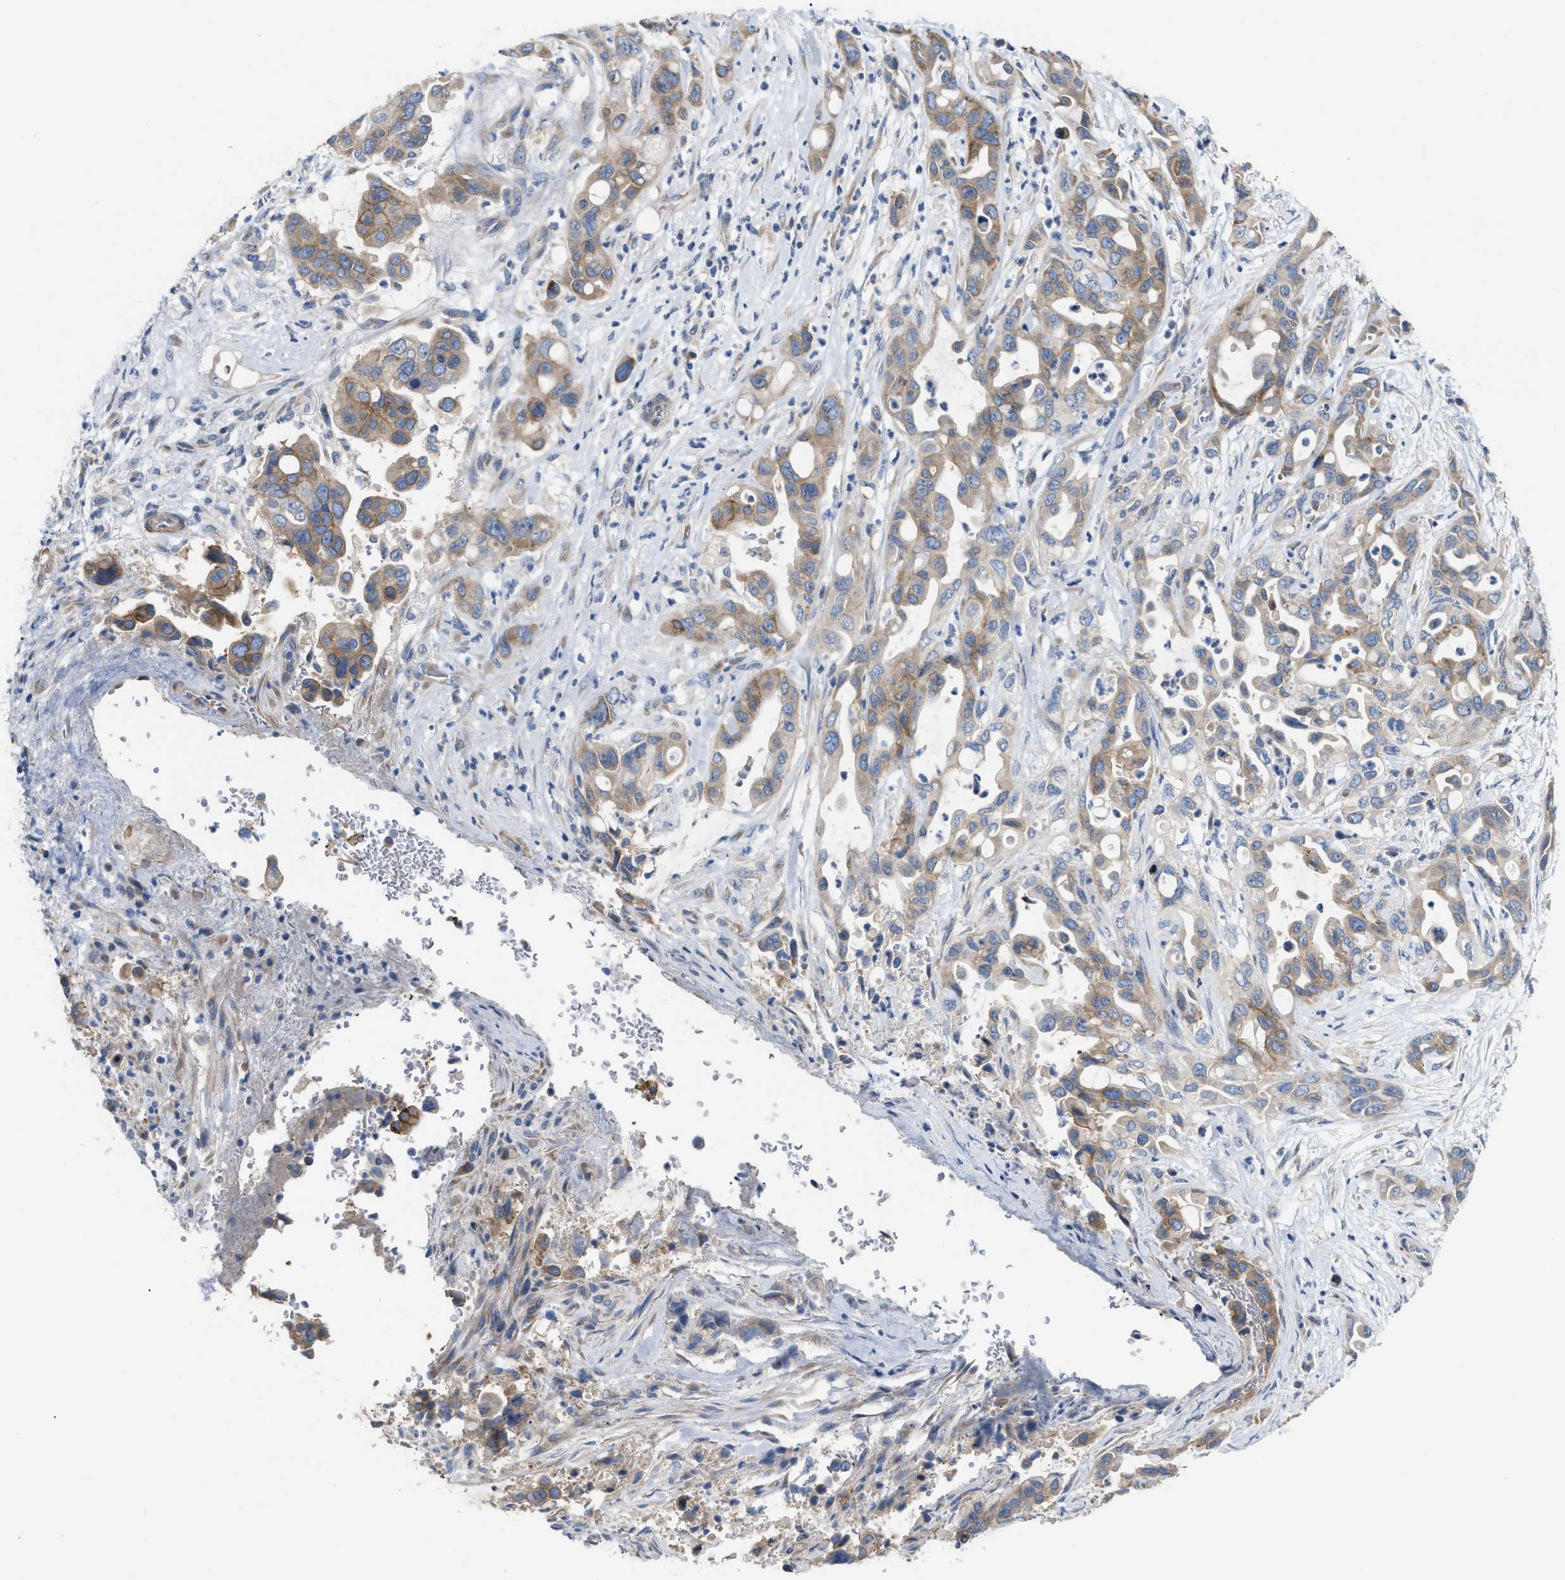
{"staining": {"intensity": "moderate", "quantity": ">75%", "location": "cytoplasmic/membranous"}, "tissue": "pancreatic cancer", "cell_type": "Tumor cells", "image_type": "cancer", "snomed": [{"axis": "morphology", "description": "Adenocarcinoma, NOS"}, {"axis": "topography", "description": "Pancreas"}], "caption": "Protein expression analysis of human pancreatic cancer (adenocarcinoma) reveals moderate cytoplasmic/membranous staining in about >75% of tumor cells.", "gene": "DHX58", "patient": {"sex": "female", "age": 70}}